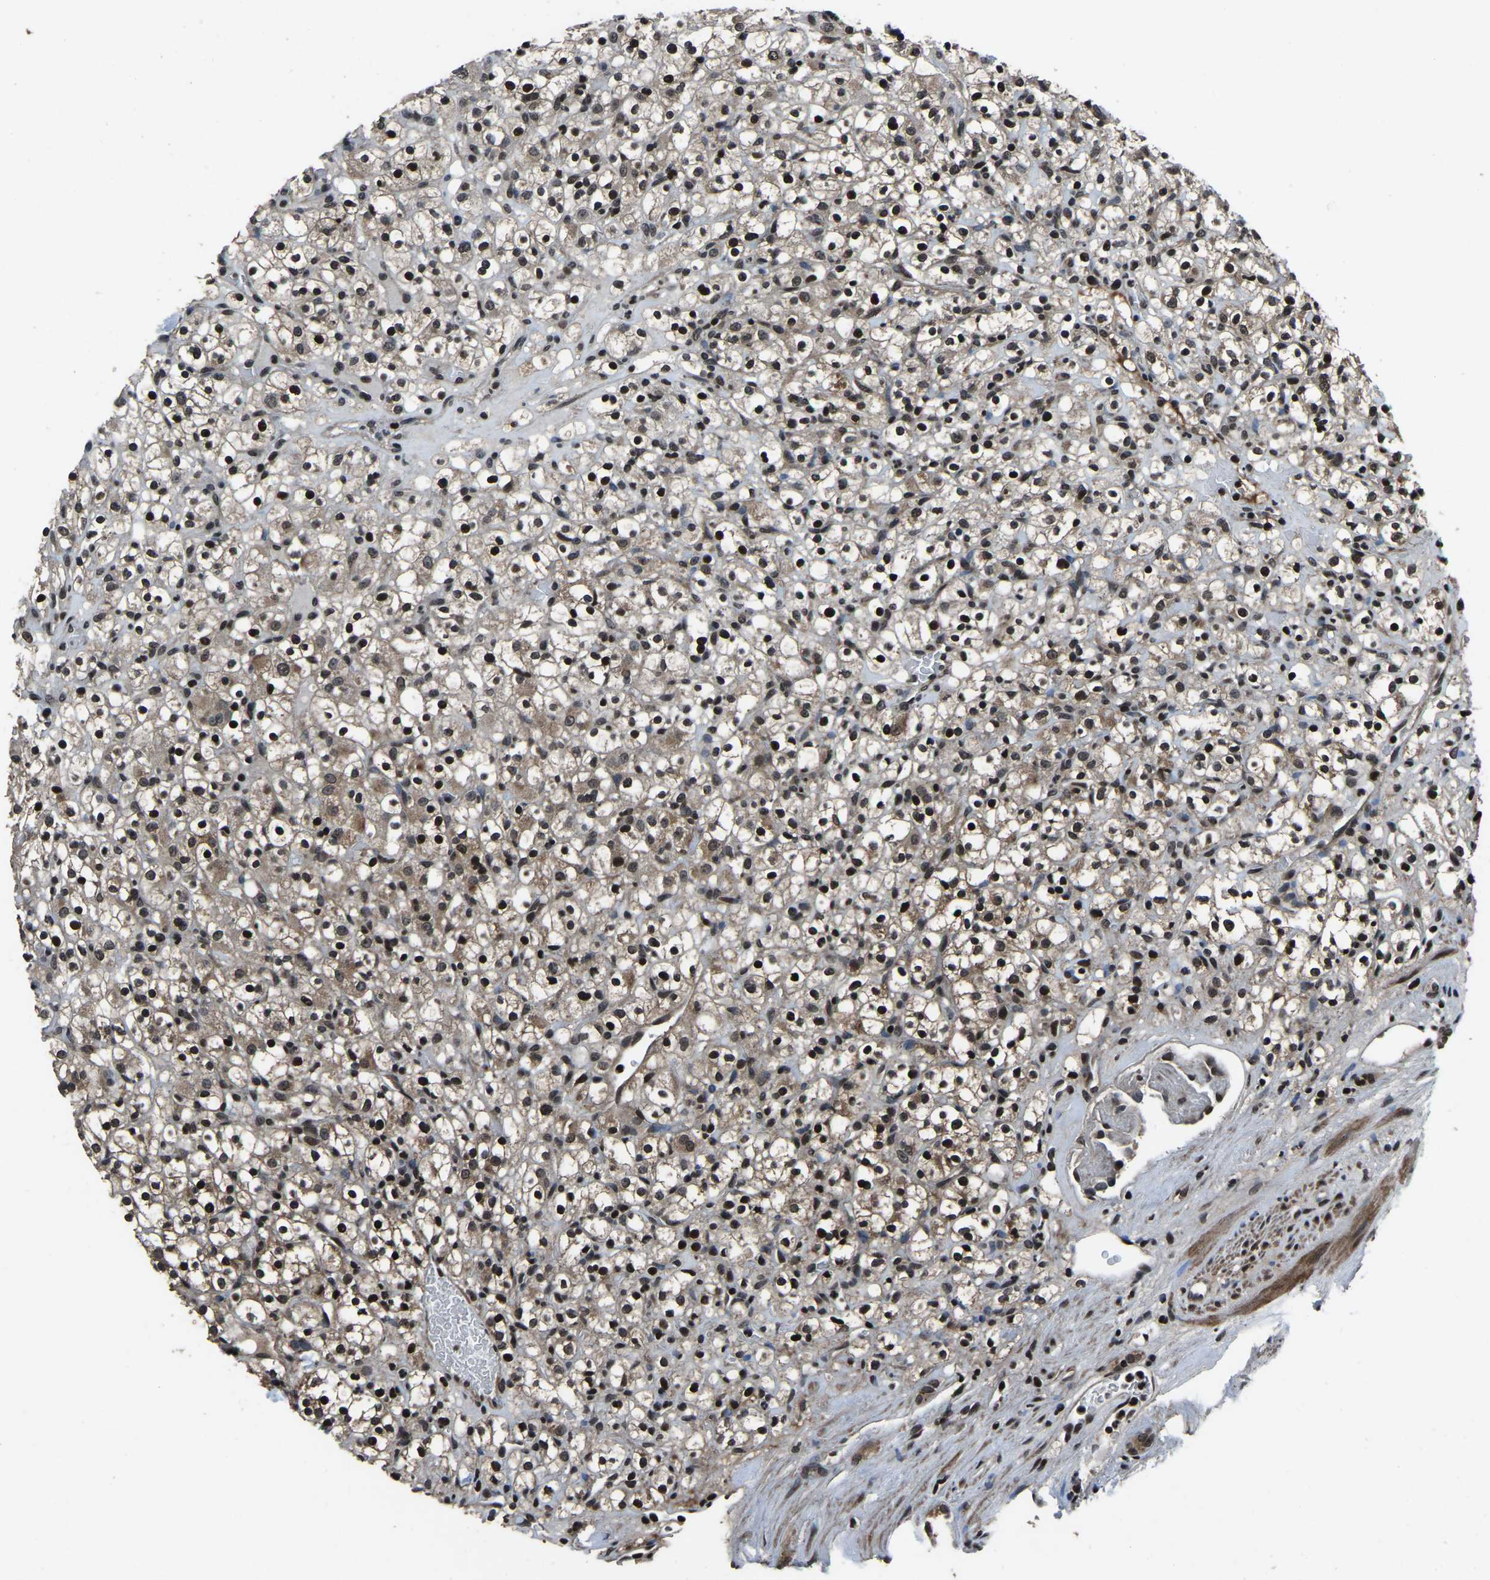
{"staining": {"intensity": "moderate", "quantity": ">75%", "location": "cytoplasmic/membranous,nuclear"}, "tissue": "renal cancer", "cell_type": "Tumor cells", "image_type": "cancer", "snomed": [{"axis": "morphology", "description": "Normal tissue, NOS"}, {"axis": "morphology", "description": "Adenocarcinoma, NOS"}, {"axis": "topography", "description": "Kidney"}], "caption": "Tumor cells reveal medium levels of moderate cytoplasmic/membranous and nuclear staining in approximately >75% of cells in adenocarcinoma (renal). The staining is performed using DAB (3,3'-diaminobenzidine) brown chromogen to label protein expression. The nuclei are counter-stained blue using hematoxylin.", "gene": "ANKIB1", "patient": {"sex": "female", "age": 72}}